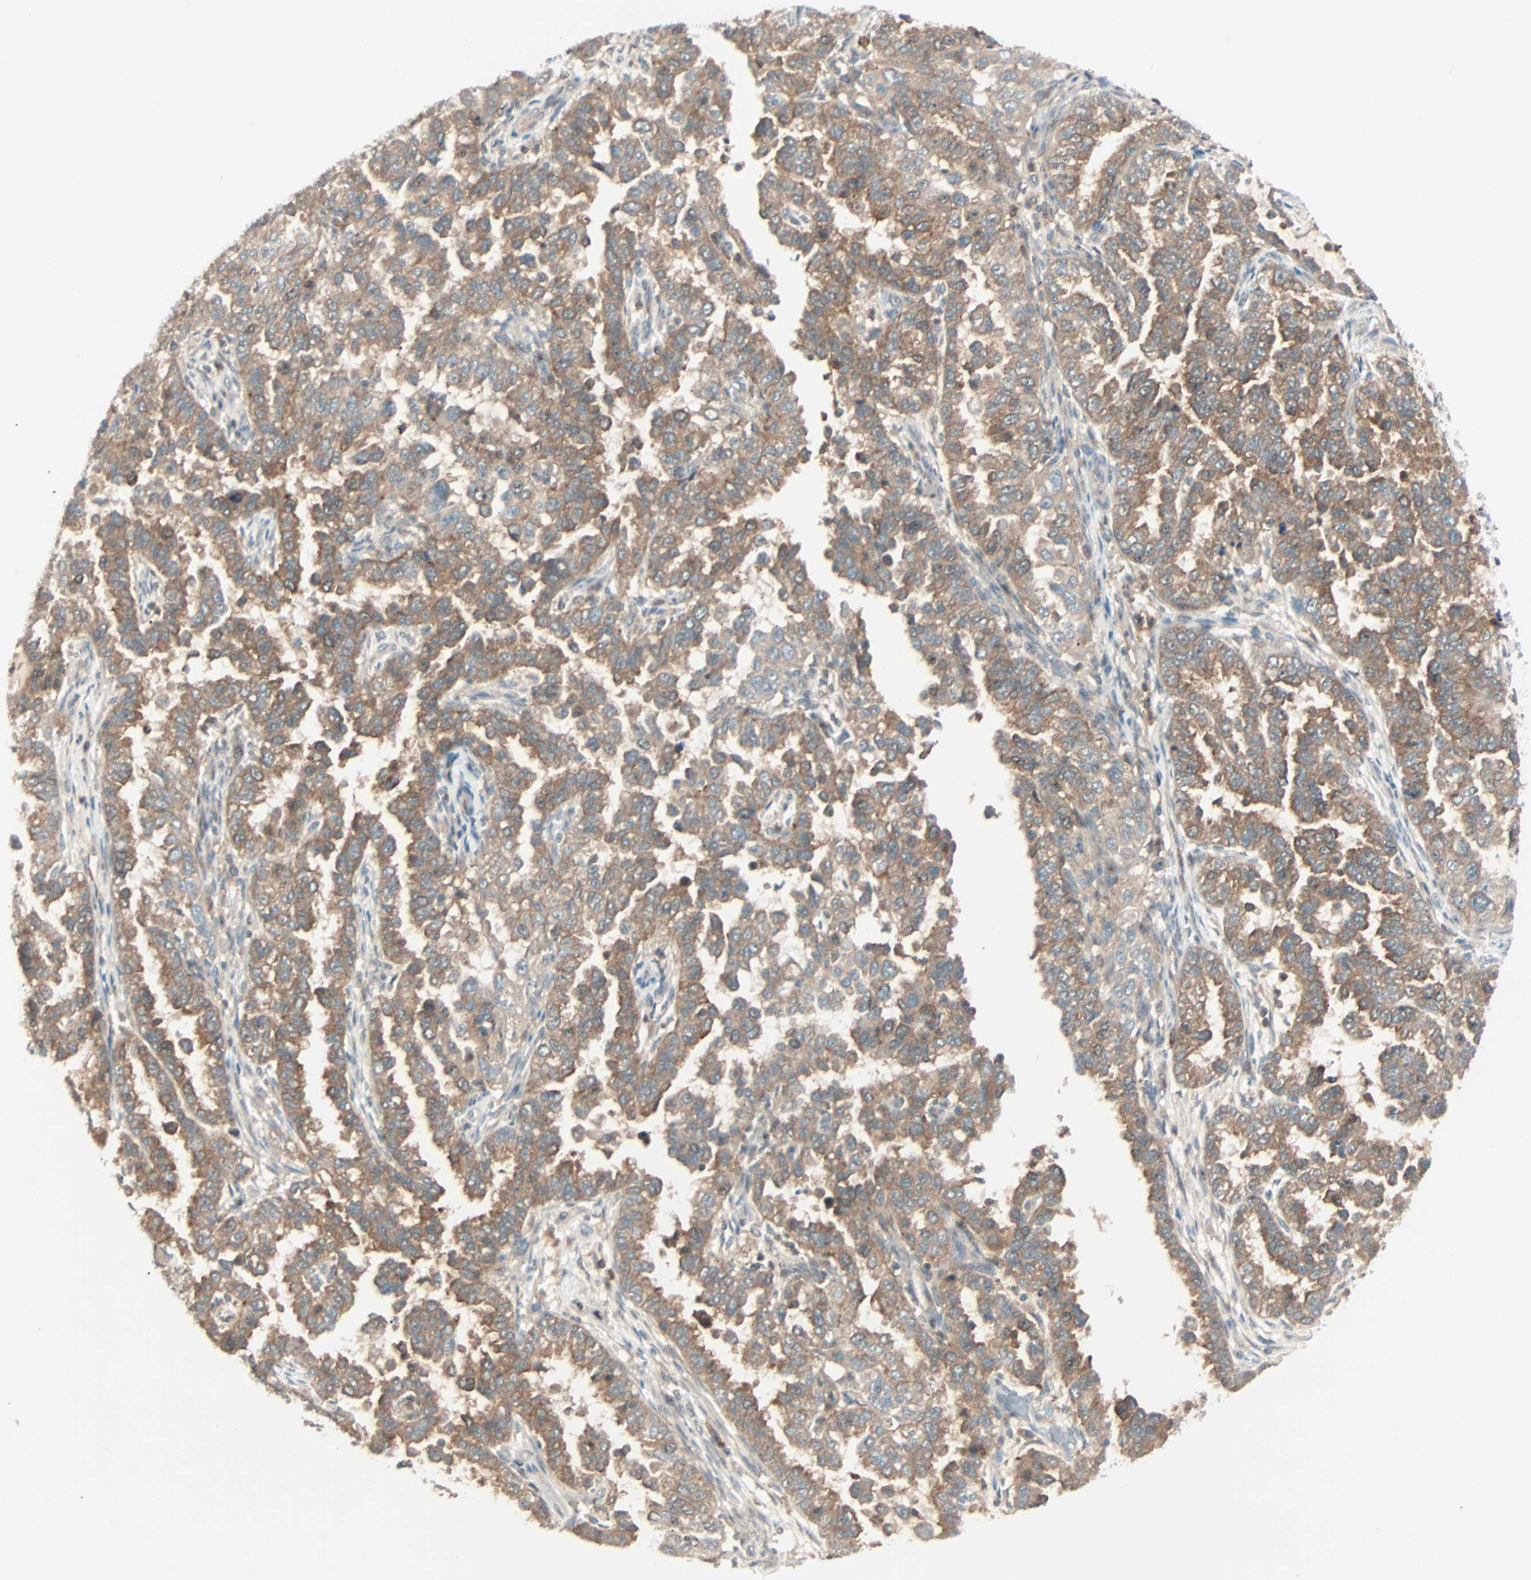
{"staining": {"intensity": "moderate", "quantity": ">75%", "location": "cytoplasmic/membranous"}, "tissue": "endometrial cancer", "cell_type": "Tumor cells", "image_type": "cancer", "snomed": [{"axis": "morphology", "description": "Adenocarcinoma, NOS"}, {"axis": "topography", "description": "Endometrium"}], "caption": "Endometrial cancer (adenocarcinoma) stained for a protein reveals moderate cytoplasmic/membranous positivity in tumor cells.", "gene": "SMIM8", "patient": {"sex": "female", "age": 85}}